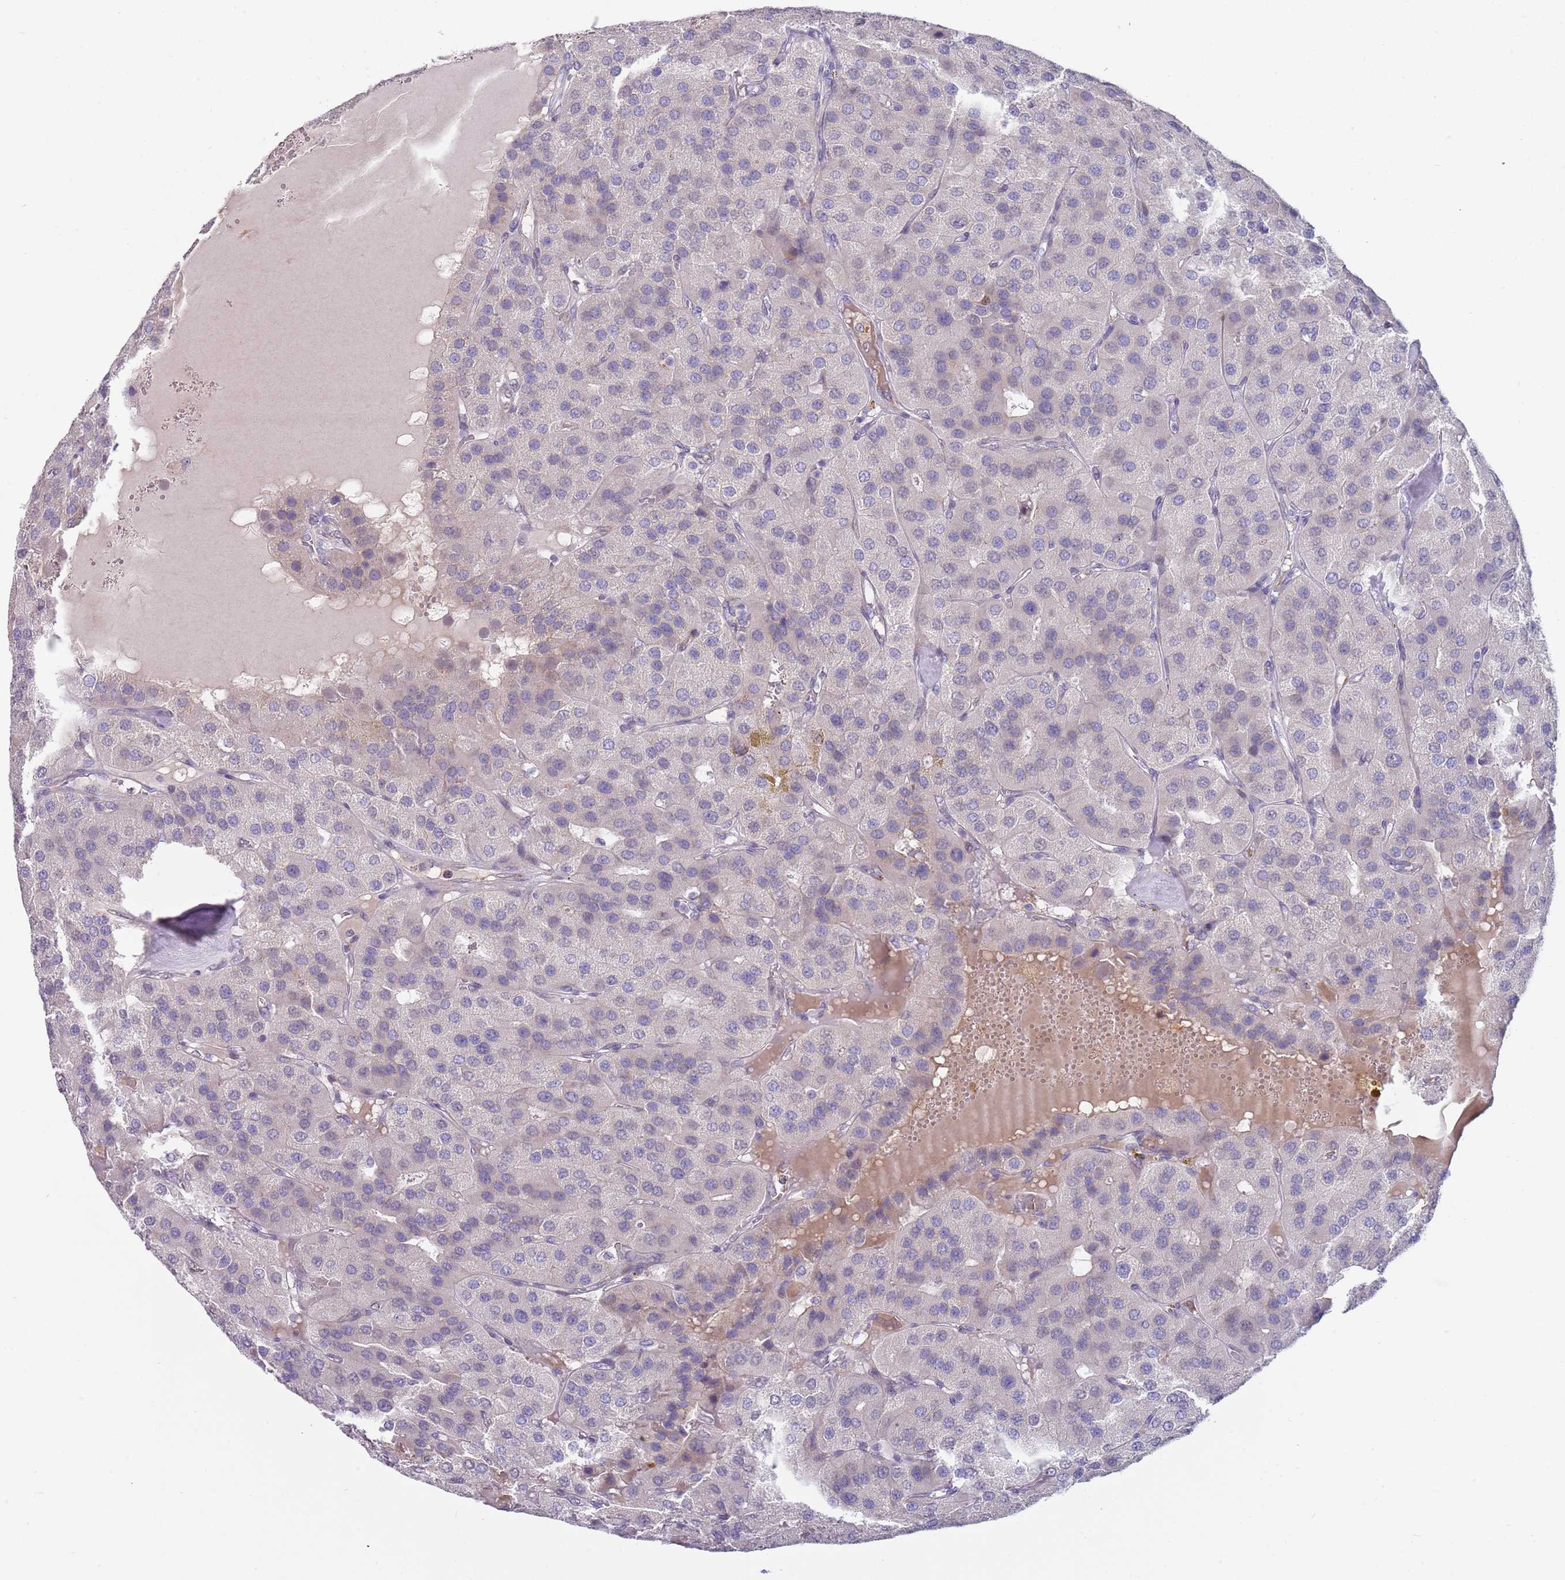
{"staining": {"intensity": "negative", "quantity": "none", "location": "none"}, "tissue": "parathyroid gland", "cell_type": "Glandular cells", "image_type": "normal", "snomed": [{"axis": "morphology", "description": "Normal tissue, NOS"}, {"axis": "morphology", "description": "Adenoma, NOS"}, {"axis": "topography", "description": "Parathyroid gland"}], "caption": "Parathyroid gland was stained to show a protein in brown. There is no significant staining in glandular cells. (Brightfield microscopy of DAB IHC at high magnification).", "gene": "TNRC6C", "patient": {"sex": "female", "age": 86}}